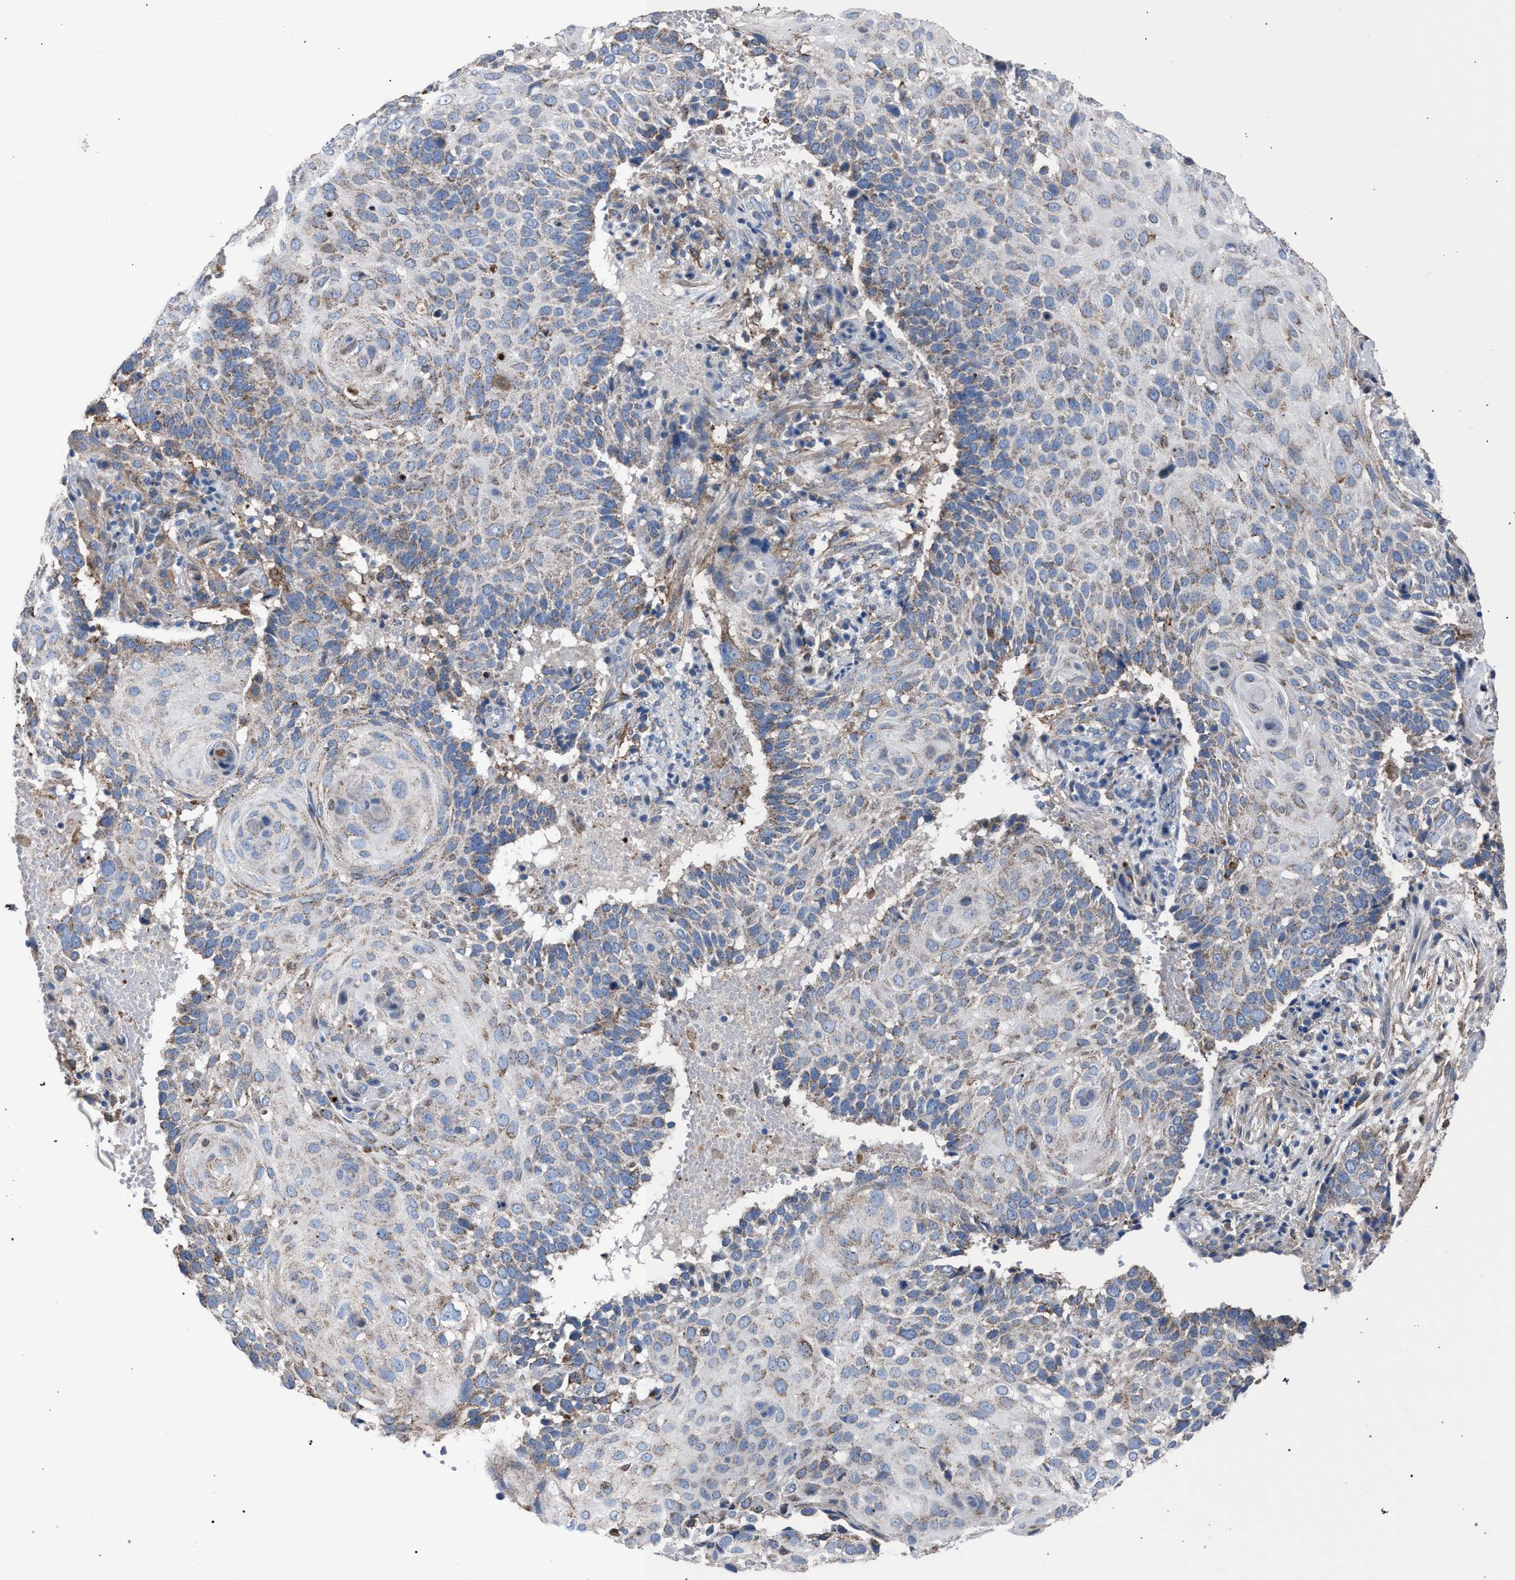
{"staining": {"intensity": "weak", "quantity": "25%-75%", "location": "cytoplasmic/membranous"}, "tissue": "cervical cancer", "cell_type": "Tumor cells", "image_type": "cancer", "snomed": [{"axis": "morphology", "description": "Squamous cell carcinoma, NOS"}, {"axis": "topography", "description": "Cervix"}], "caption": "Immunohistochemistry (IHC) histopathology image of neoplastic tissue: human cervical cancer stained using immunohistochemistry (IHC) displays low levels of weak protein expression localized specifically in the cytoplasmic/membranous of tumor cells, appearing as a cytoplasmic/membranous brown color.", "gene": "HSD17B4", "patient": {"sex": "female", "age": 74}}